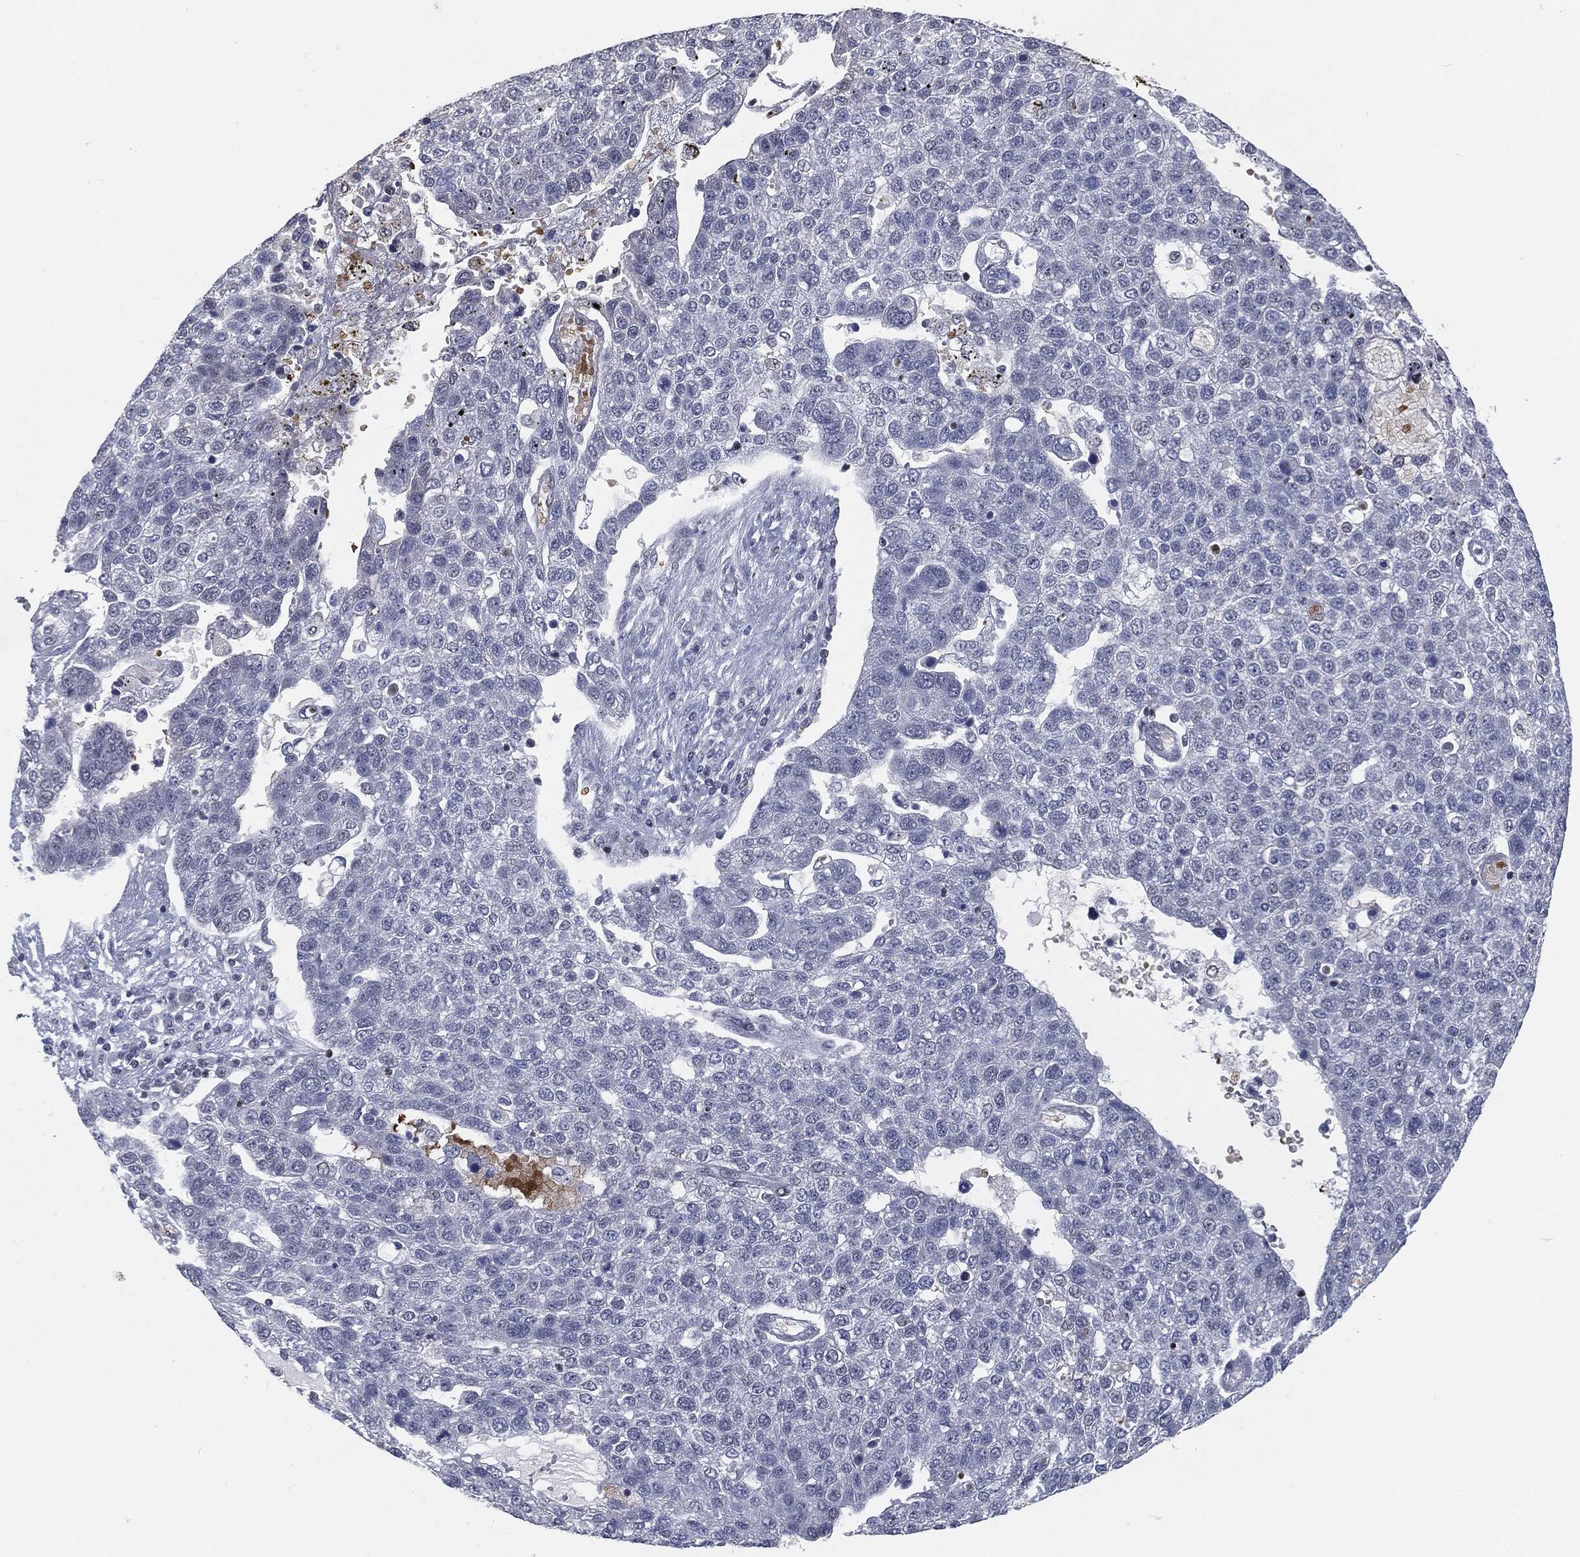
{"staining": {"intensity": "negative", "quantity": "none", "location": "none"}, "tissue": "pancreatic cancer", "cell_type": "Tumor cells", "image_type": "cancer", "snomed": [{"axis": "morphology", "description": "Adenocarcinoma, NOS"}, {"axis": "topography", "description": "Pancreas"}], "caption": "Pancreatic cancer stained for a protein using IHC shows no positivity tumor cells.", "gene": "ANXA1", "patient": {"sex": "female", "age": 61}}